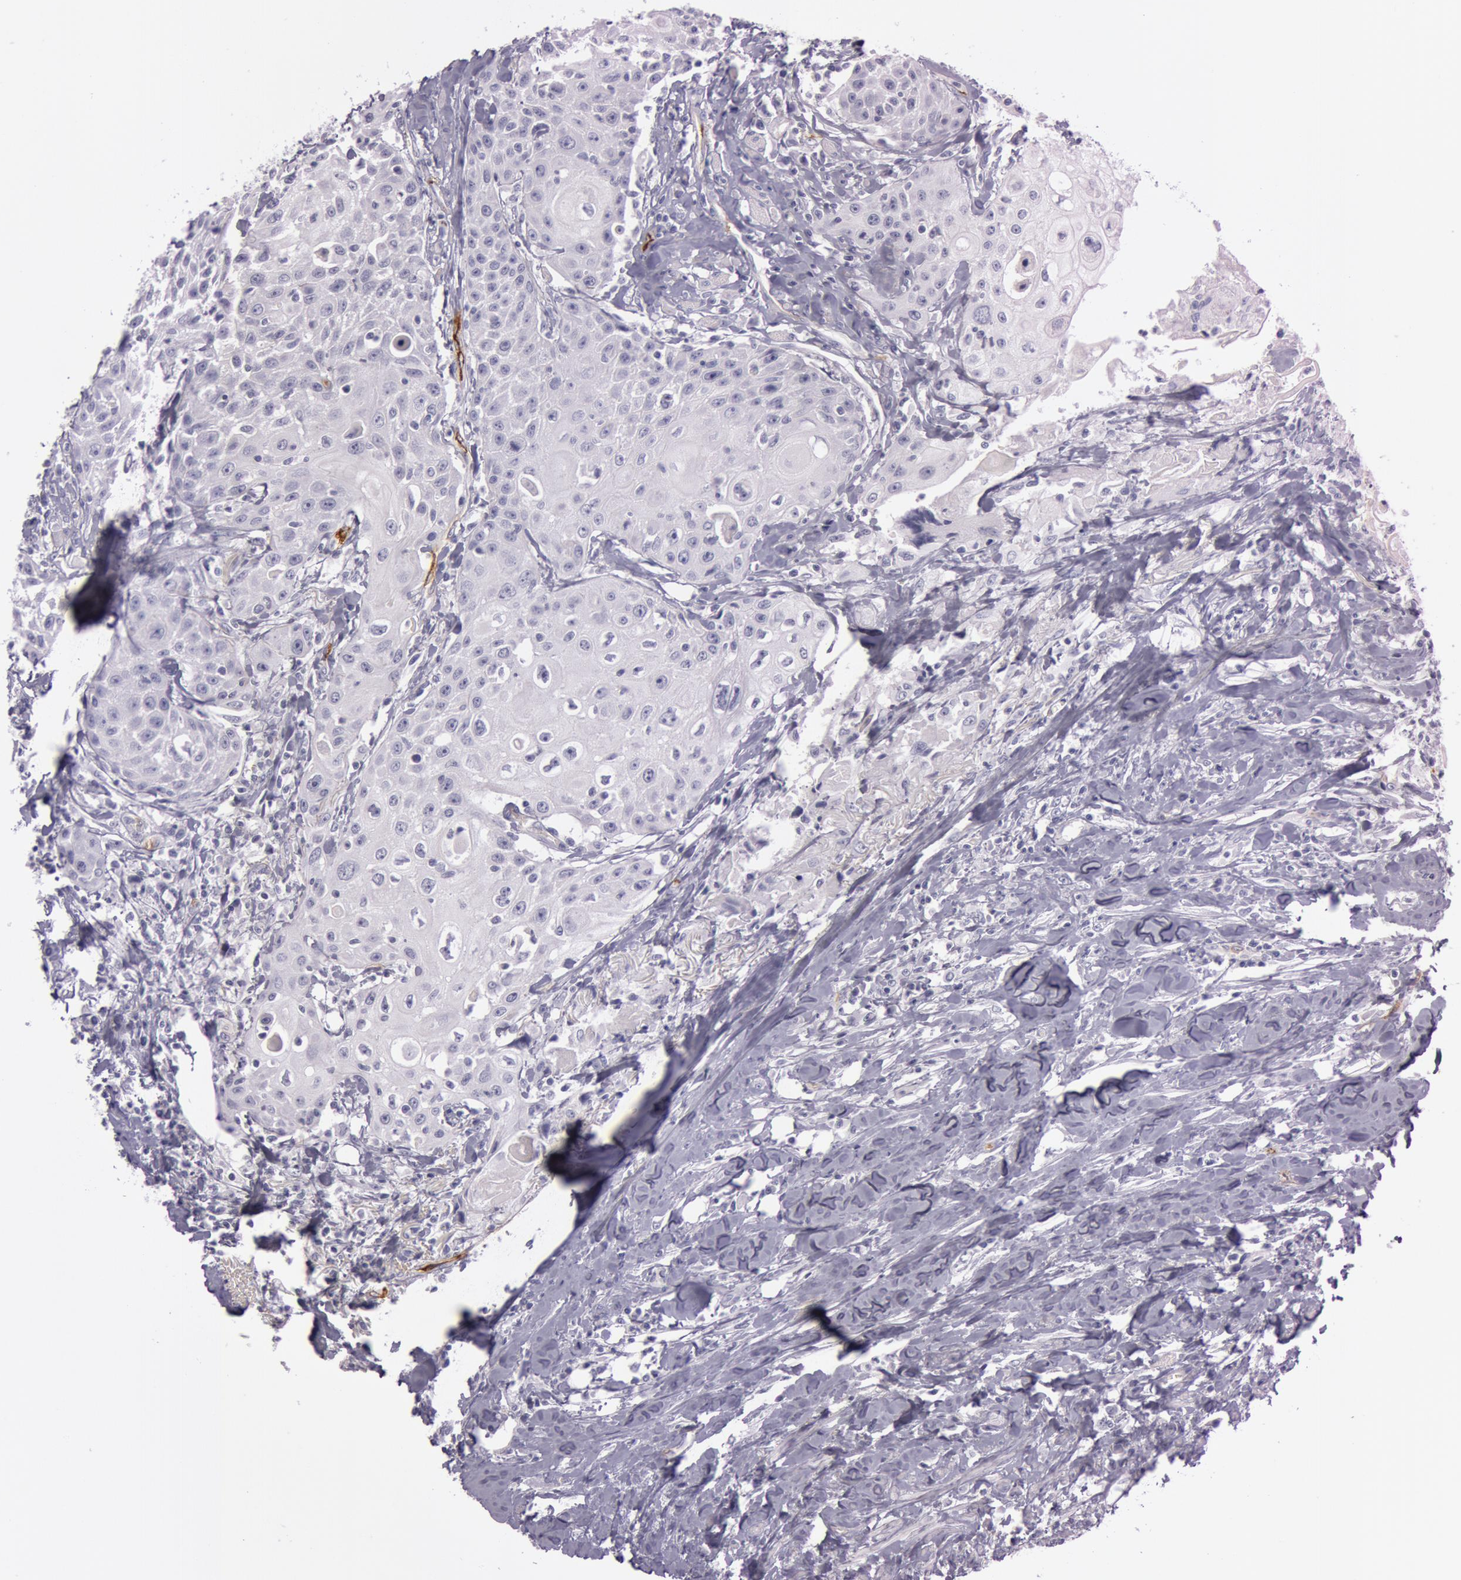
{"staining": {"intensity": "negative", "quantity": "none", "location": "none"}, "tissue": "head and neck cancer", "cell_type": "Tumor cells", "image_type": "cancer", "snomed": [{"axis": "morphology", "description": "Squamous cell carcinoma, NOS"}, {"axis": "topography", "description": "Oral tissue"}, {"axis": "topography", "description": "Head-Neck"}], "caption": "This is an immunohistochemistry (IHC) histopathology image of human head and neck cancer. There is no staining in tumor cells.", "gene": "FOLH1", "patient": {"sex": "female", "age": 82}}